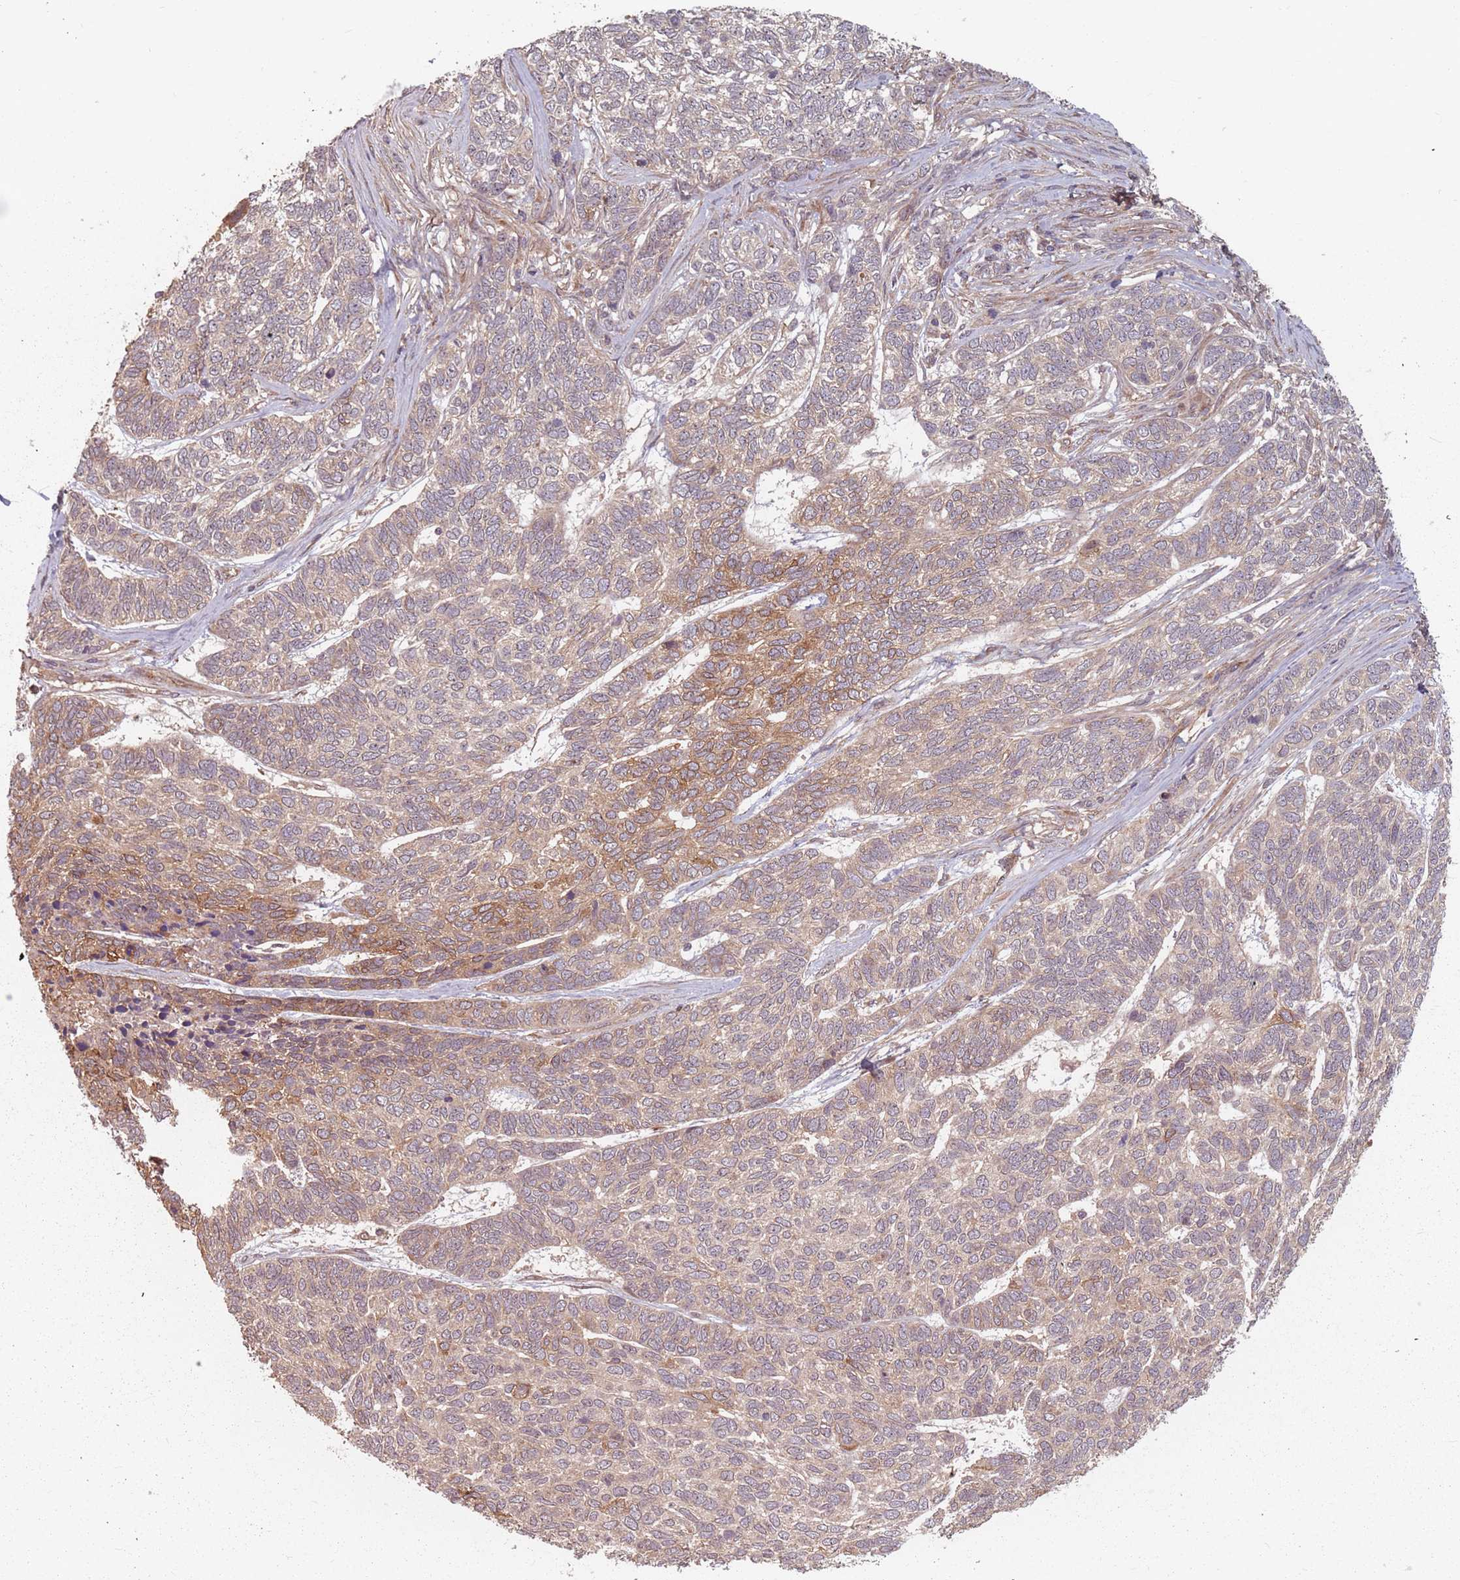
{"staining": {"intensity": "moderate", "quantity": "25%-75%", "location": "cytoplasmic/membranous"}, "tissue": "skin cancer", "cell_type": "Tumor cells", "image_type": "cancer", "snomed": [{"axis": "morphology", "description": "Basal cell carcinoma"}, {"axis": "topography", "description": "Skin"}], "caption": "Skin basal cell carcinoma stained with a brown dye reveals moderate cytoplasmic/membranous positive positivity in approximately 25%-75% of tumor cells.", "gene": "C3orf14", "patient": {"sex": "female", "age": 65}}